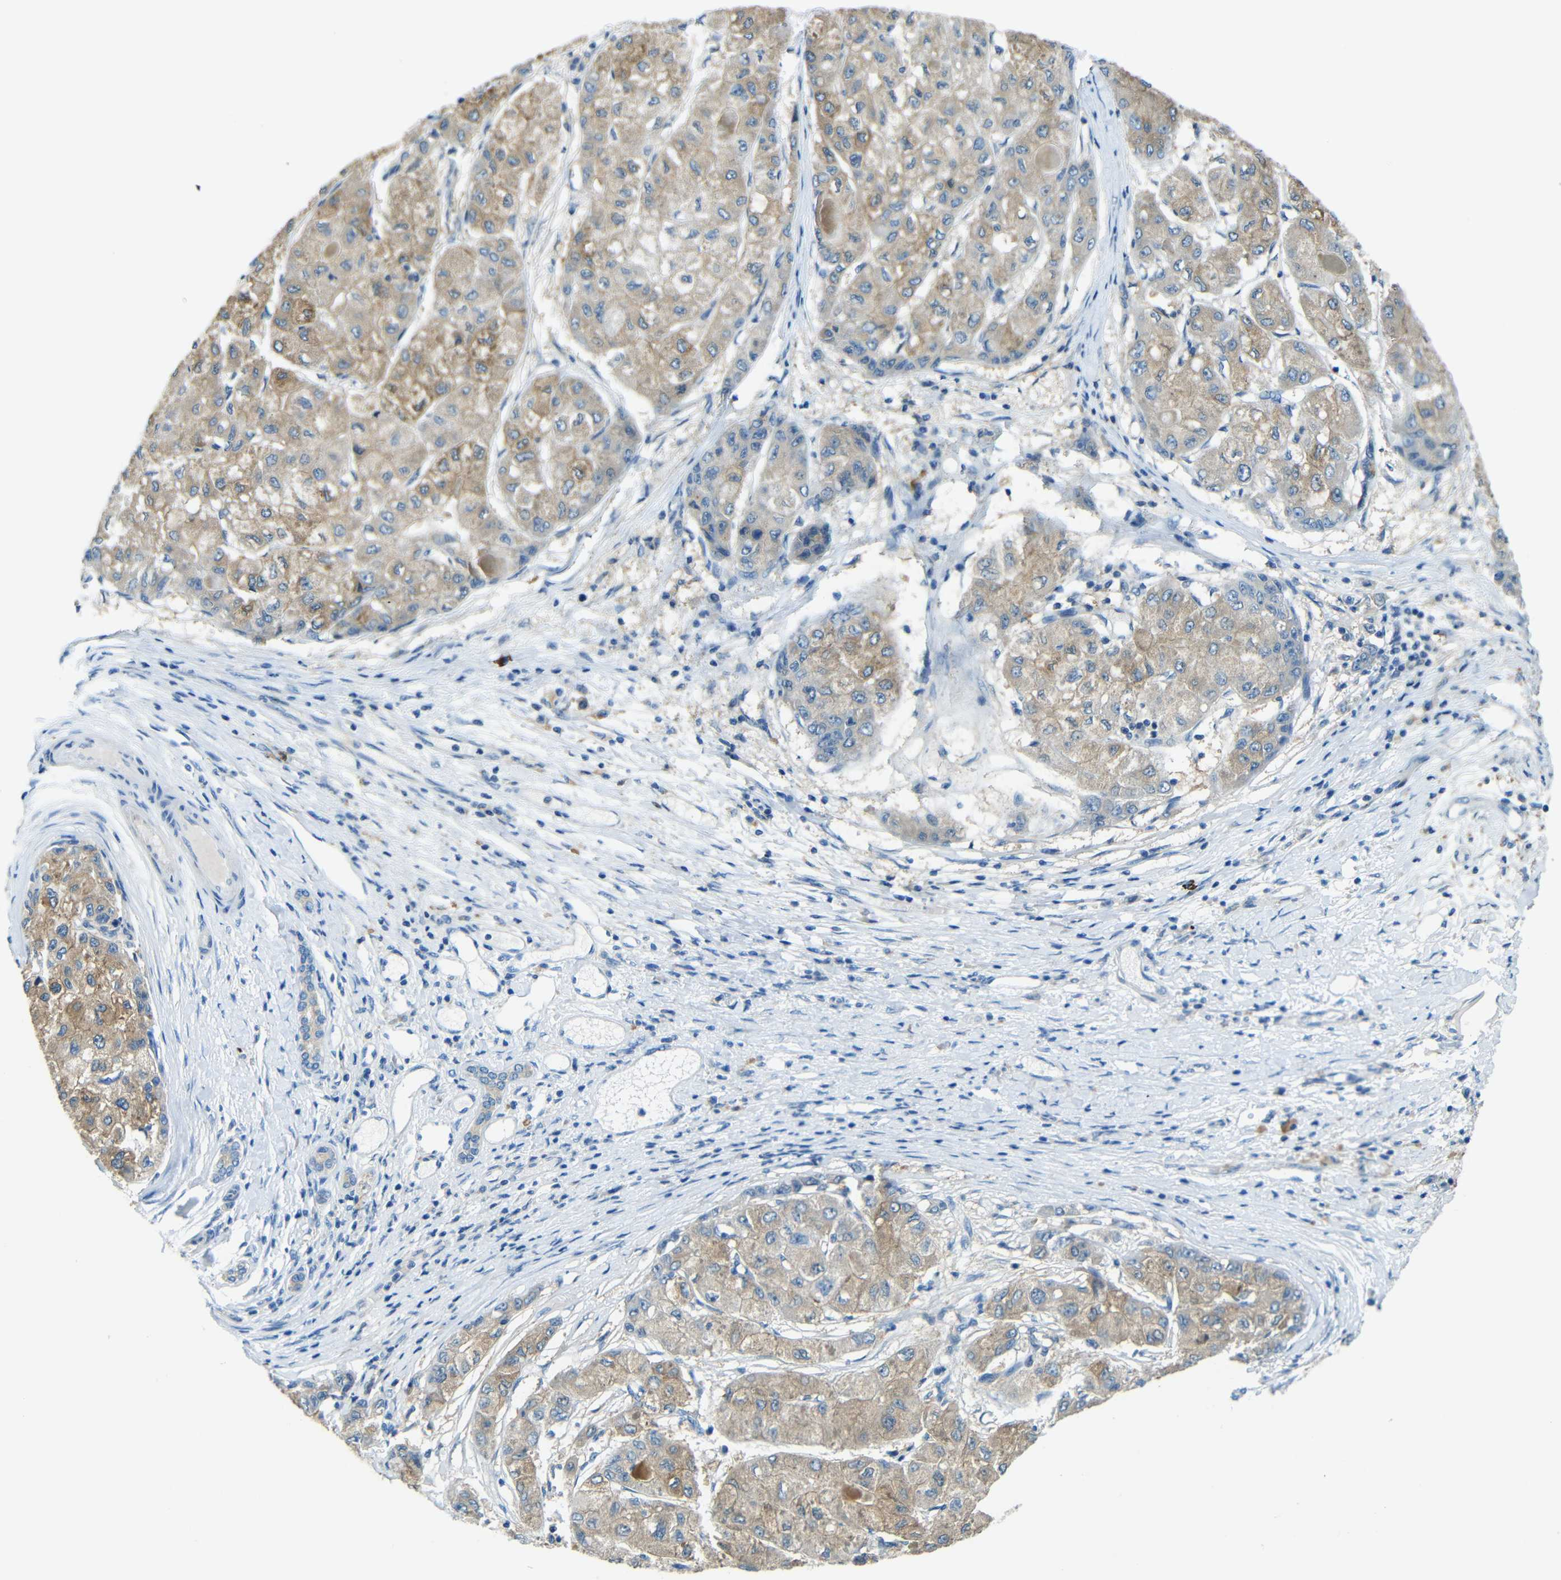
{"staining": {"intensity": "moderate", "quantity": ">75%", "location": "cytoplasmic/membranous"}, "tissue": "liver cancer", "cell_type": "Tumor cells", "image_type": "cancer", "snomed": [{"axis": "morphology", "description": "Carcinoma, Hepatocellular, NOS"}, {"axis": "topography", "description": "Liver"}], "caption": "Immunohistochemistry of human liver cancer (hepatocellular carcinoma) displays medium levels of moderate cytoplasmic/membranous positivity in approximately >75% of tumor cells.", "gene": "CYP26B1", "patient": {"sex": "male", "age": 80}}